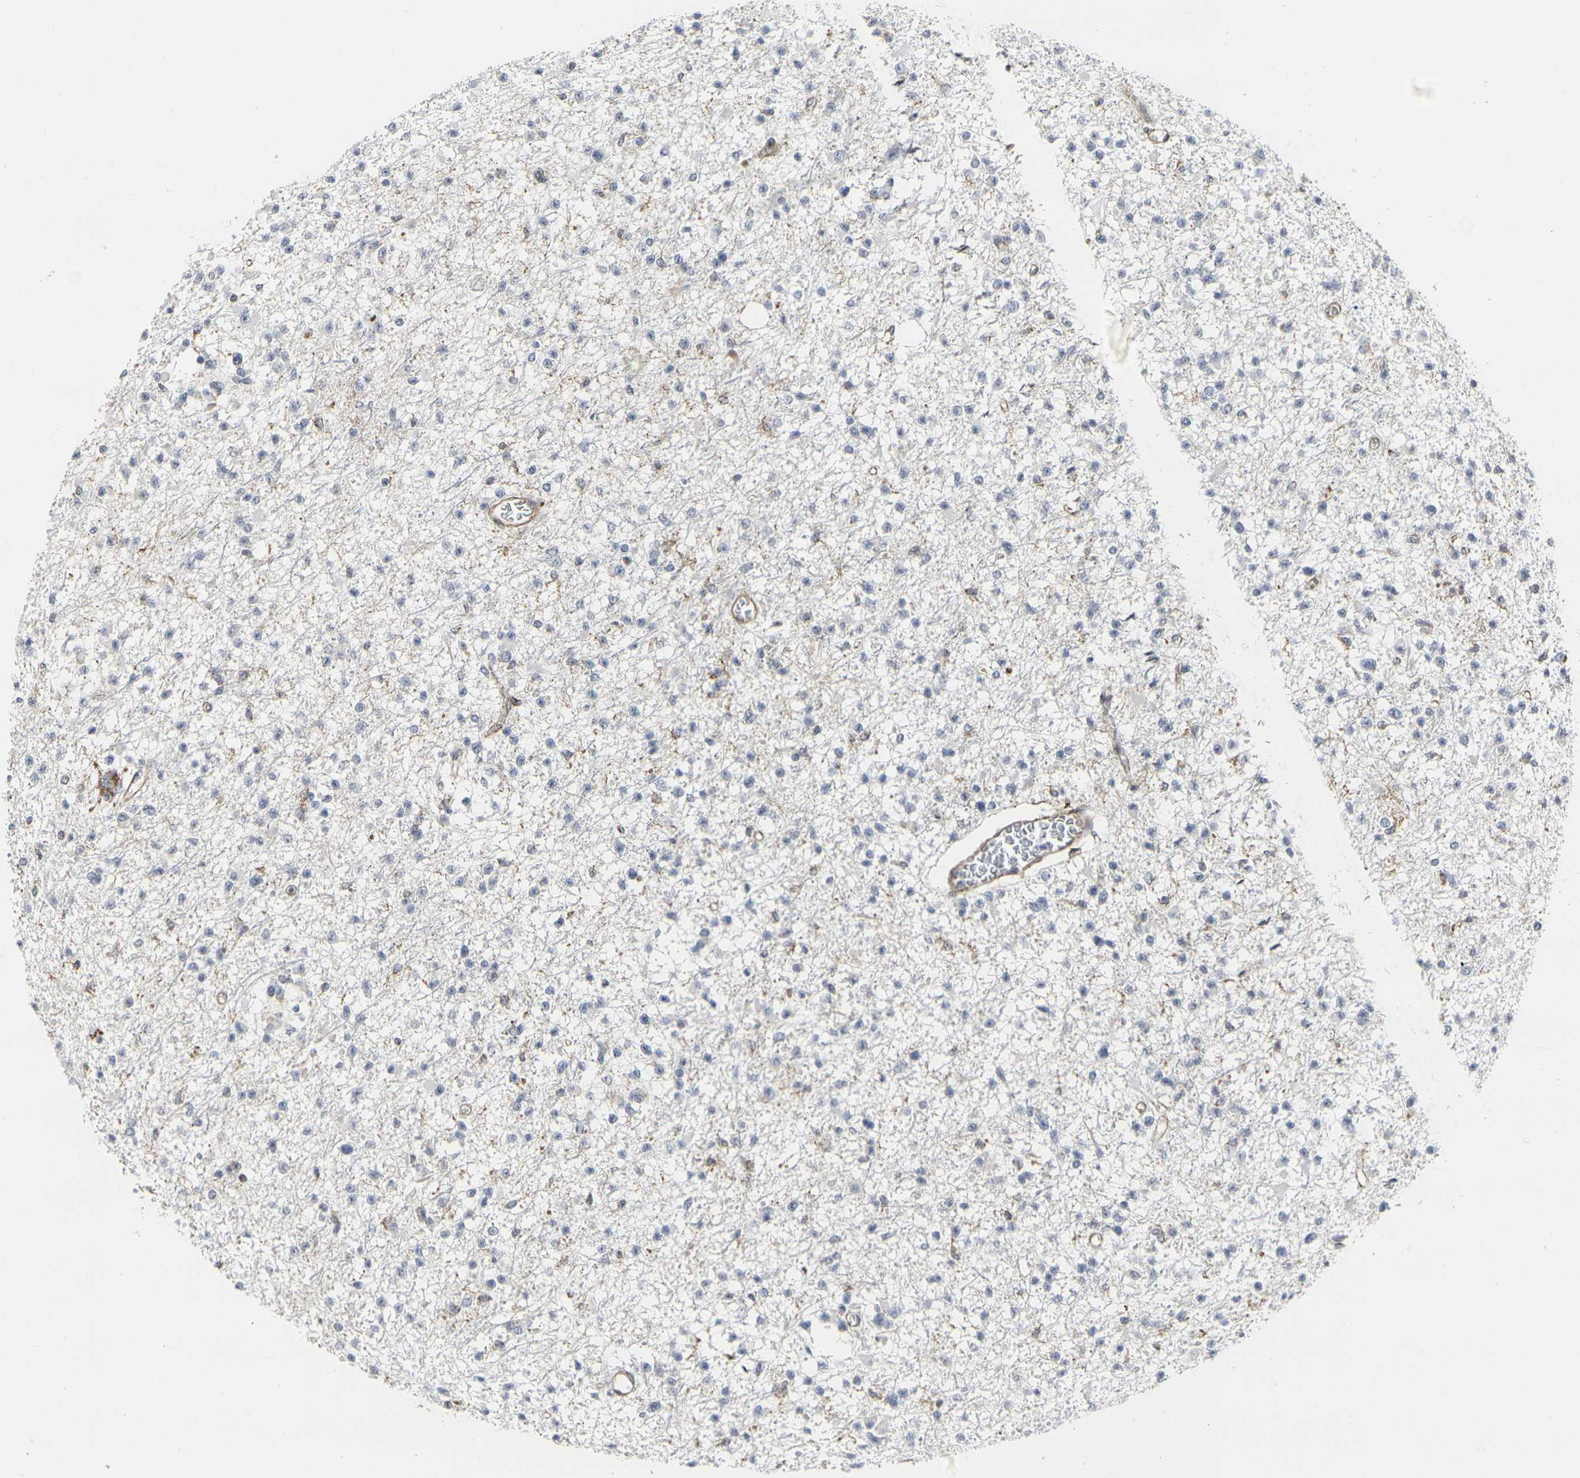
{"staining": {"intensity": "negative", "quantity": "none", "location": "none"}, "tissue": "glioma", "cell_type": "Tumor cells", "image_type": "cancer", "snomed": [{"axis": "morphology", "description": "Glioma, malignant, Low grade"}, {"axis": "topography", "description": "Brain"}], "caption": "Tumor cells are negative for brown protein staining in glioma. (Immunohistochemistry, brightfield microscopy, high magnification).", "gene": "MYOF", "patient": {"sex": "female", "age": 22}}